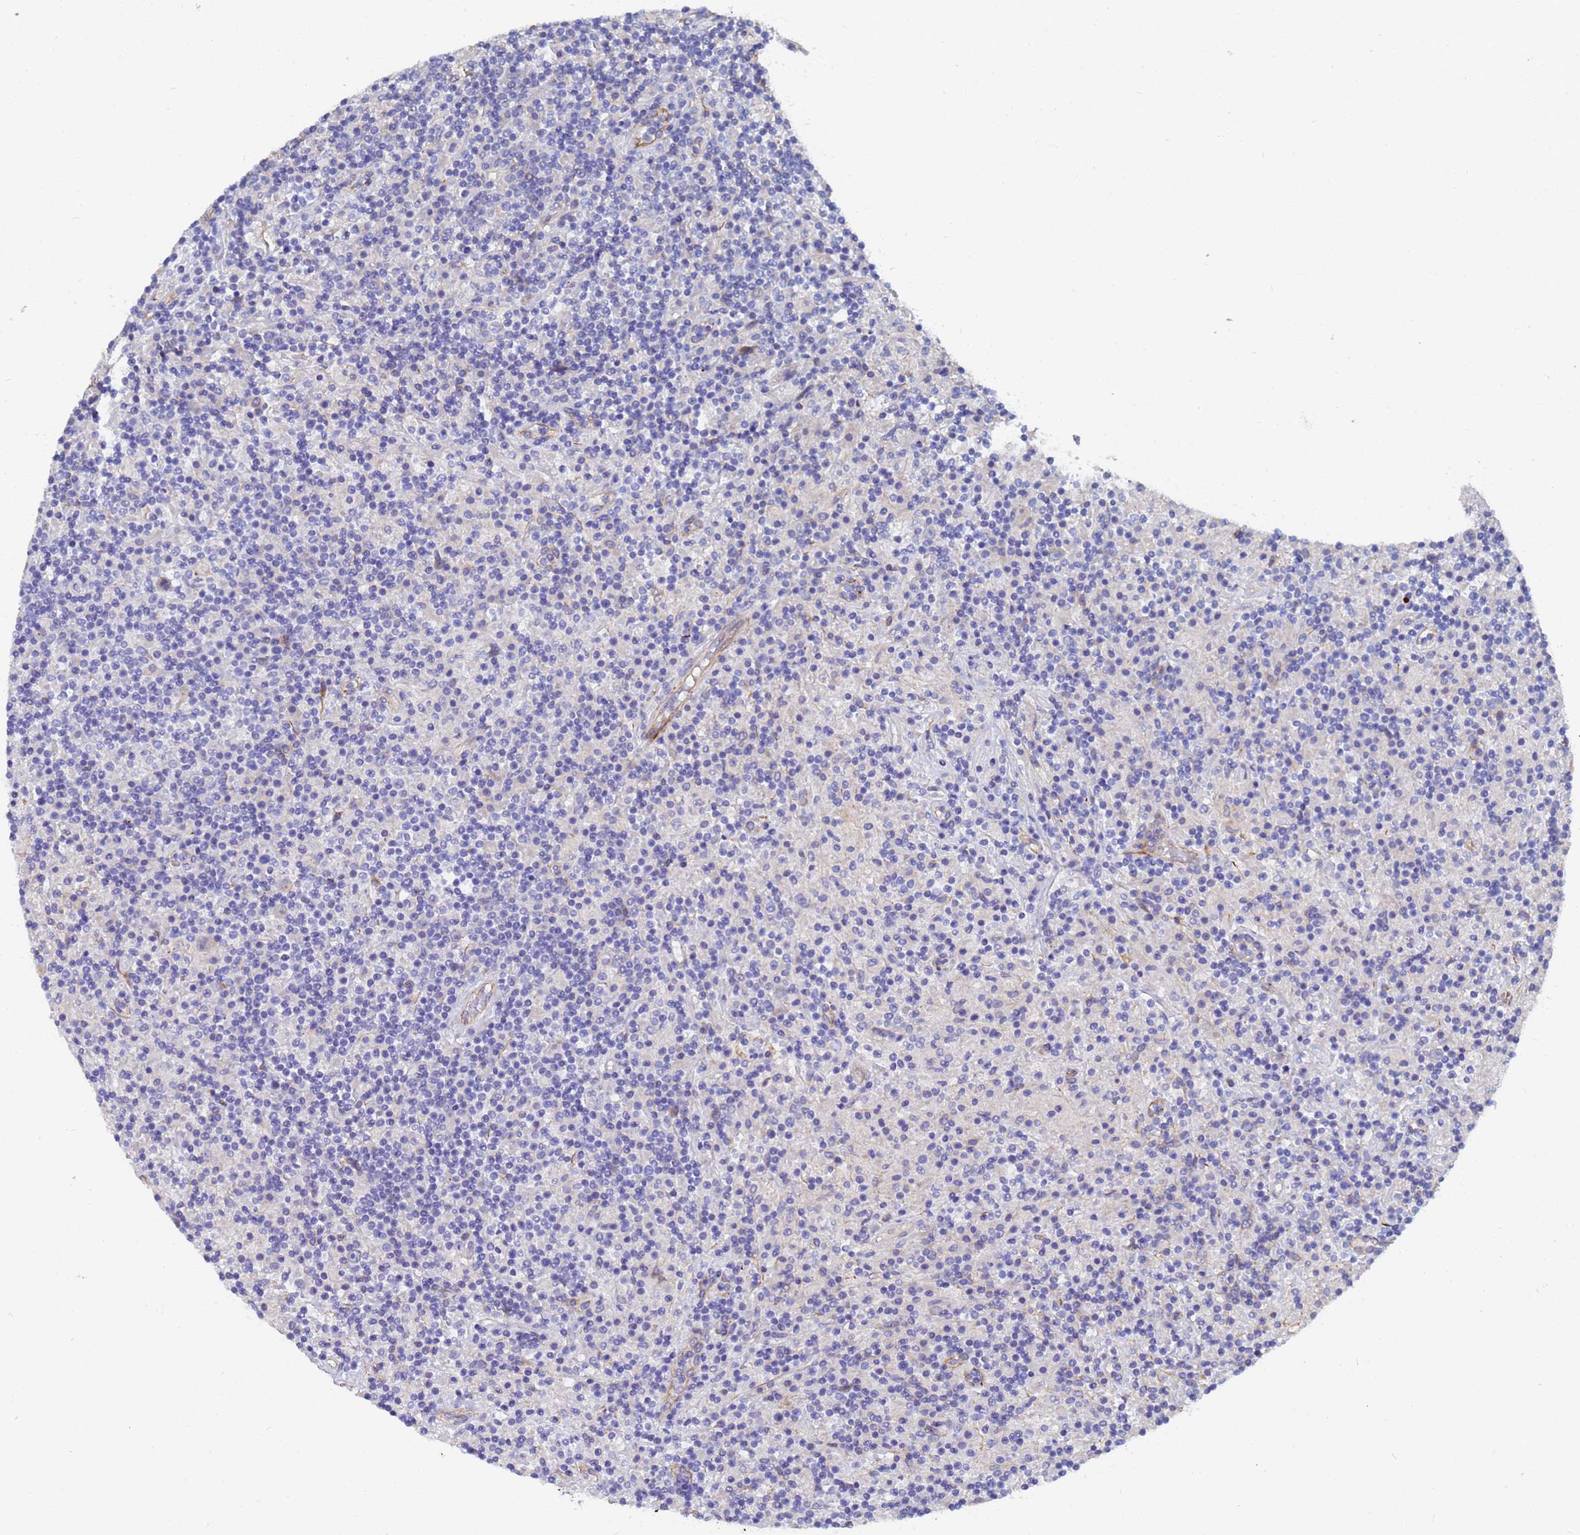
{"staining": {"intensity": "negative", "quantity": "none", "location": "none"}, "tissue": "lymphoma", "cell_type": "Tumor cells", "image_type": "cancer", "snomed": [{"axis": "morphology", "description": "Hodgkin's disease, NOS"}, {"axis": "topography", "description": "Lymph node"}], "caption": "An image of human lymphoma is negative for staining in tumor cells.", "gene": "SYT13", "patient": {"sex": "male", "age": 70}}